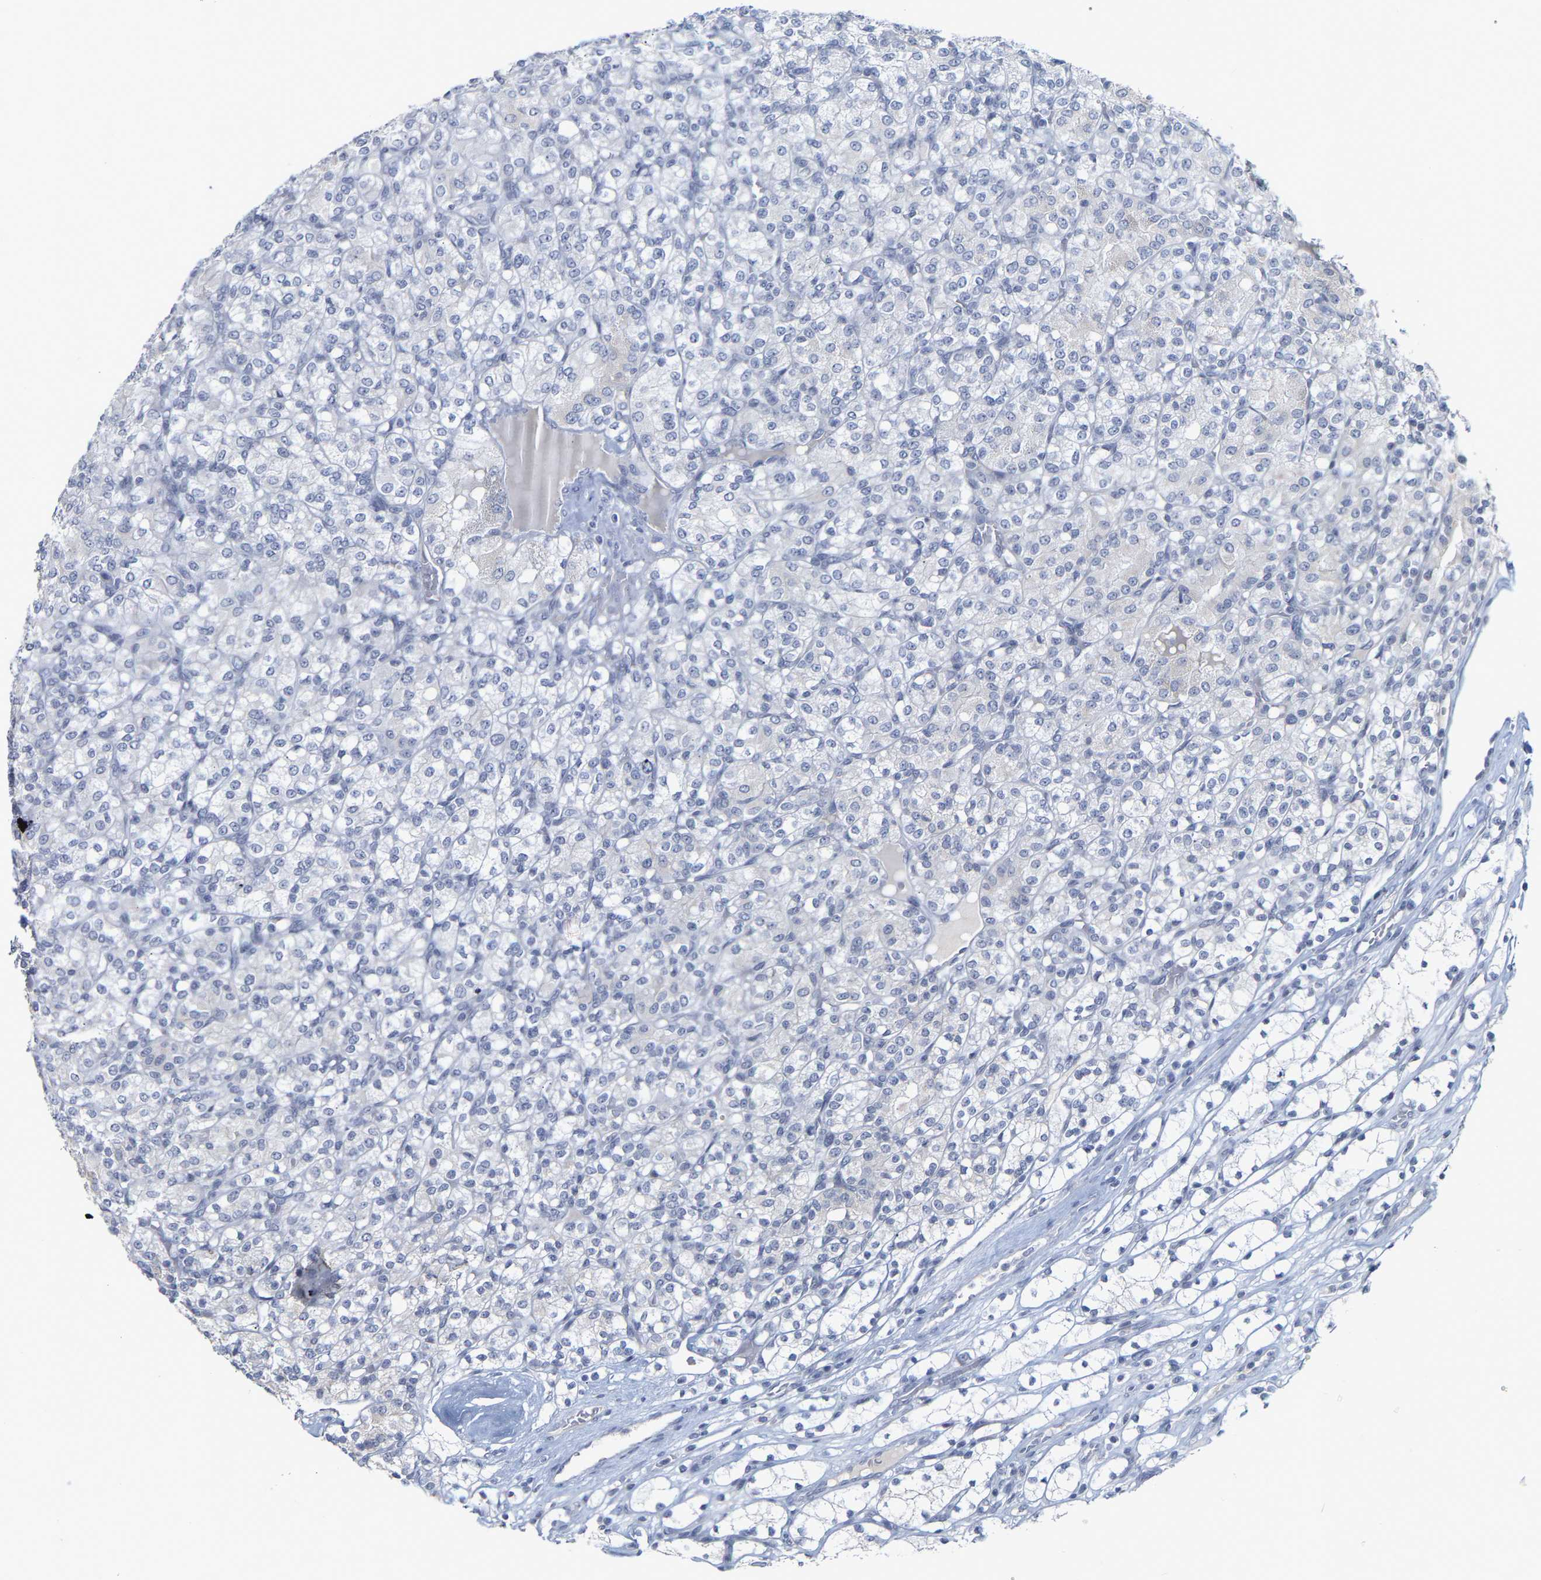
{"staining": {"intensity": "negative", "quantity": "none", "location": "none"}, "tissue": "renal cancer", "cell_type": "Tumor cells", "image_type": "cancer", "snomed": [{"axis": "morphology", "description": "Adenocarcinoma, NOS"}, {"axis": "topography", "description": "Kidney"}], "caption": "This is an IHC photomicrograph of human adenocarcinoma (renal). There is no staining in tumor cells.", "gene": "KRT76", "patient": {"sex": "male", "age": 77}}